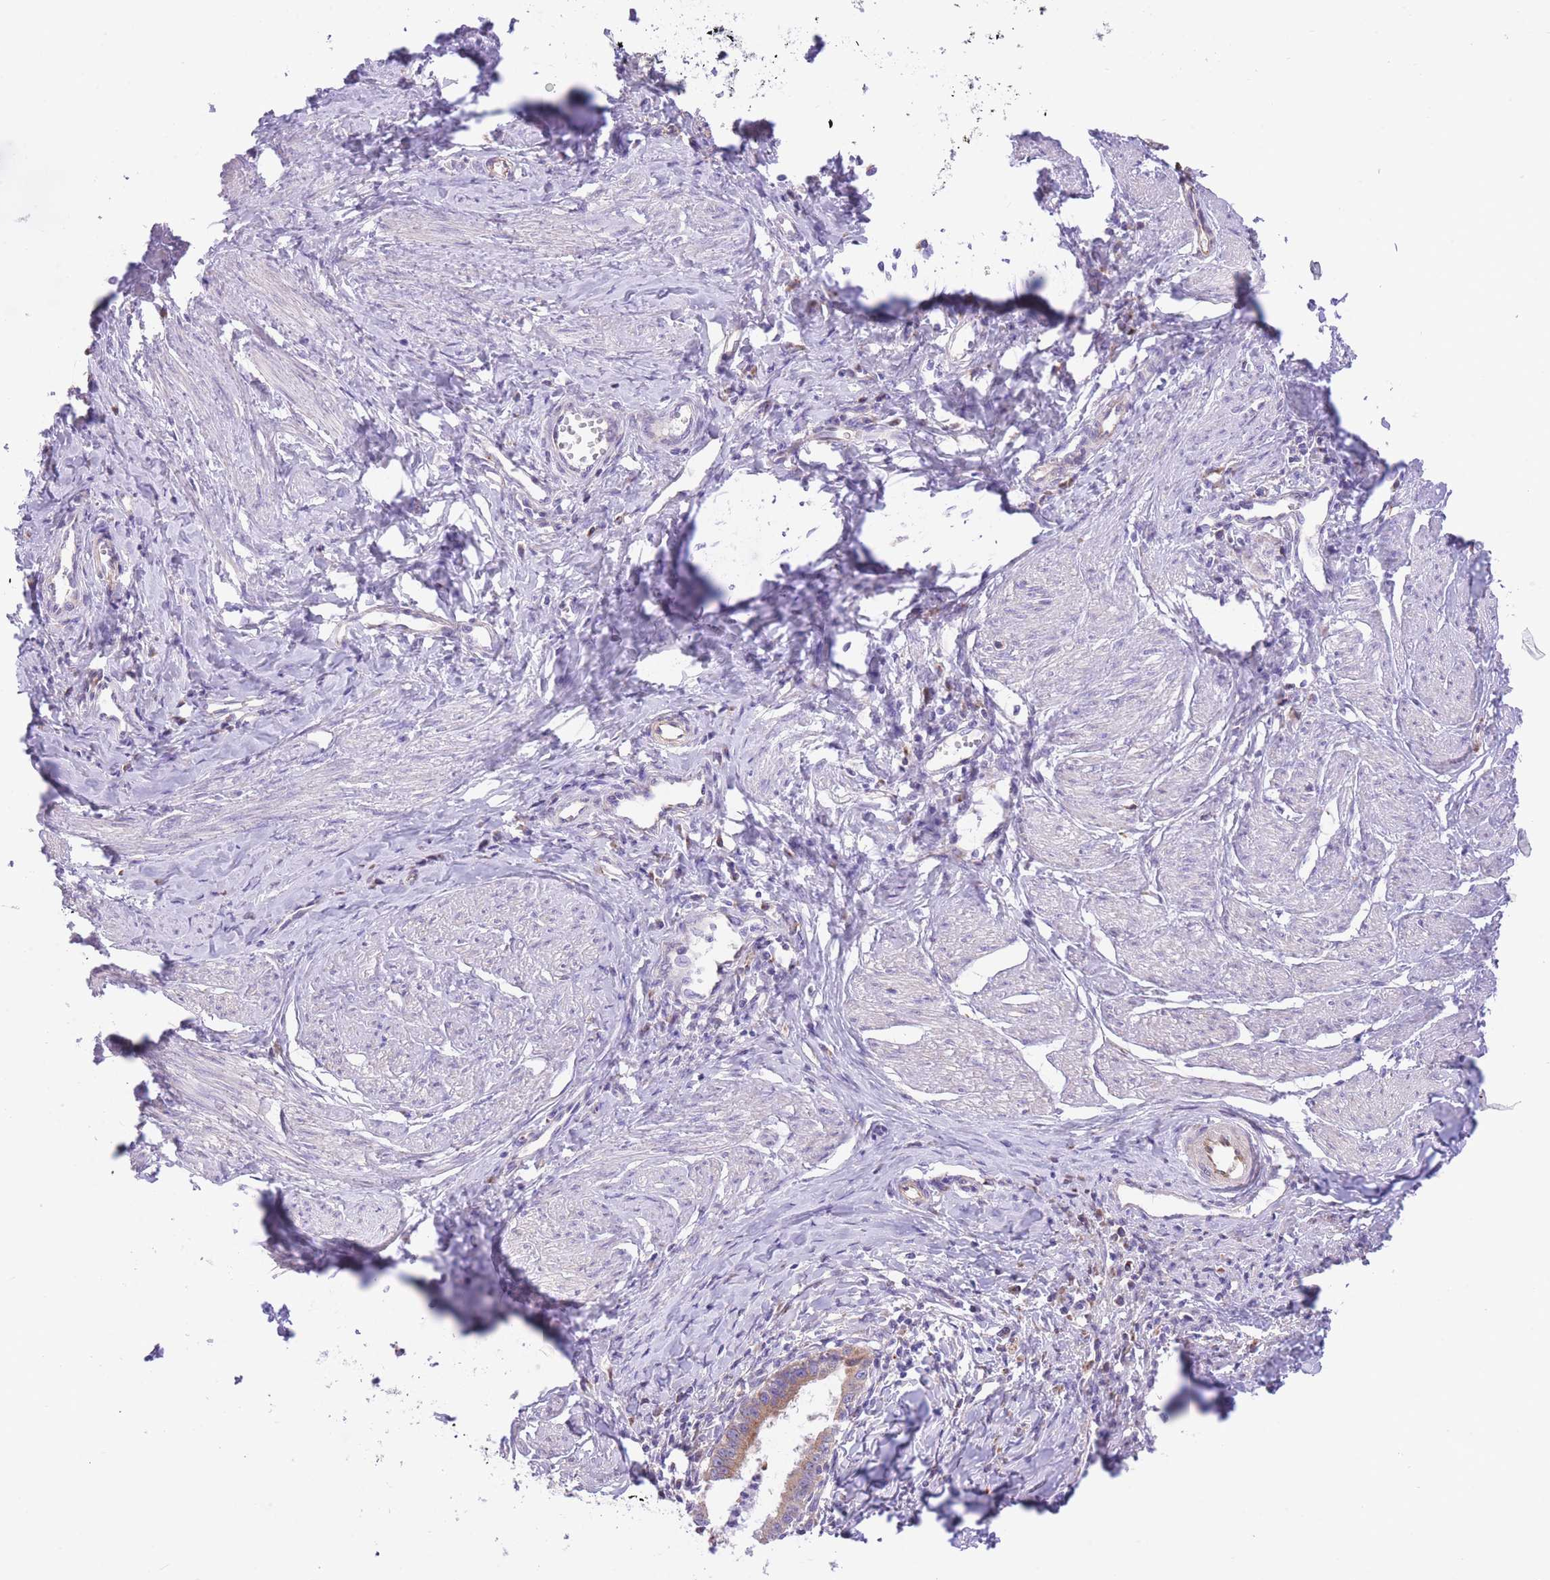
{"staining": {"intensity": "moderate", "quantity": ">75%", "location": "cytoplasmic/membranous"}, "tissue": "cervical cancer", "cell_type": "Tumor cells", "image_type": "cancer", "snomed": [{"axis": "morphology", "description": "Adenocarcinoma, NOS"}, {"axis": "topography", "description": "Cervix"}], "caption": "A medium amount of moderate cytoplasmic/membranous staining is appreciated in approximately >75% of tumor cells in cervical cancer (adenocarcinoma) tissue.", "gene": "RHOU", "patient": {"sex": "female", "age": 36}}